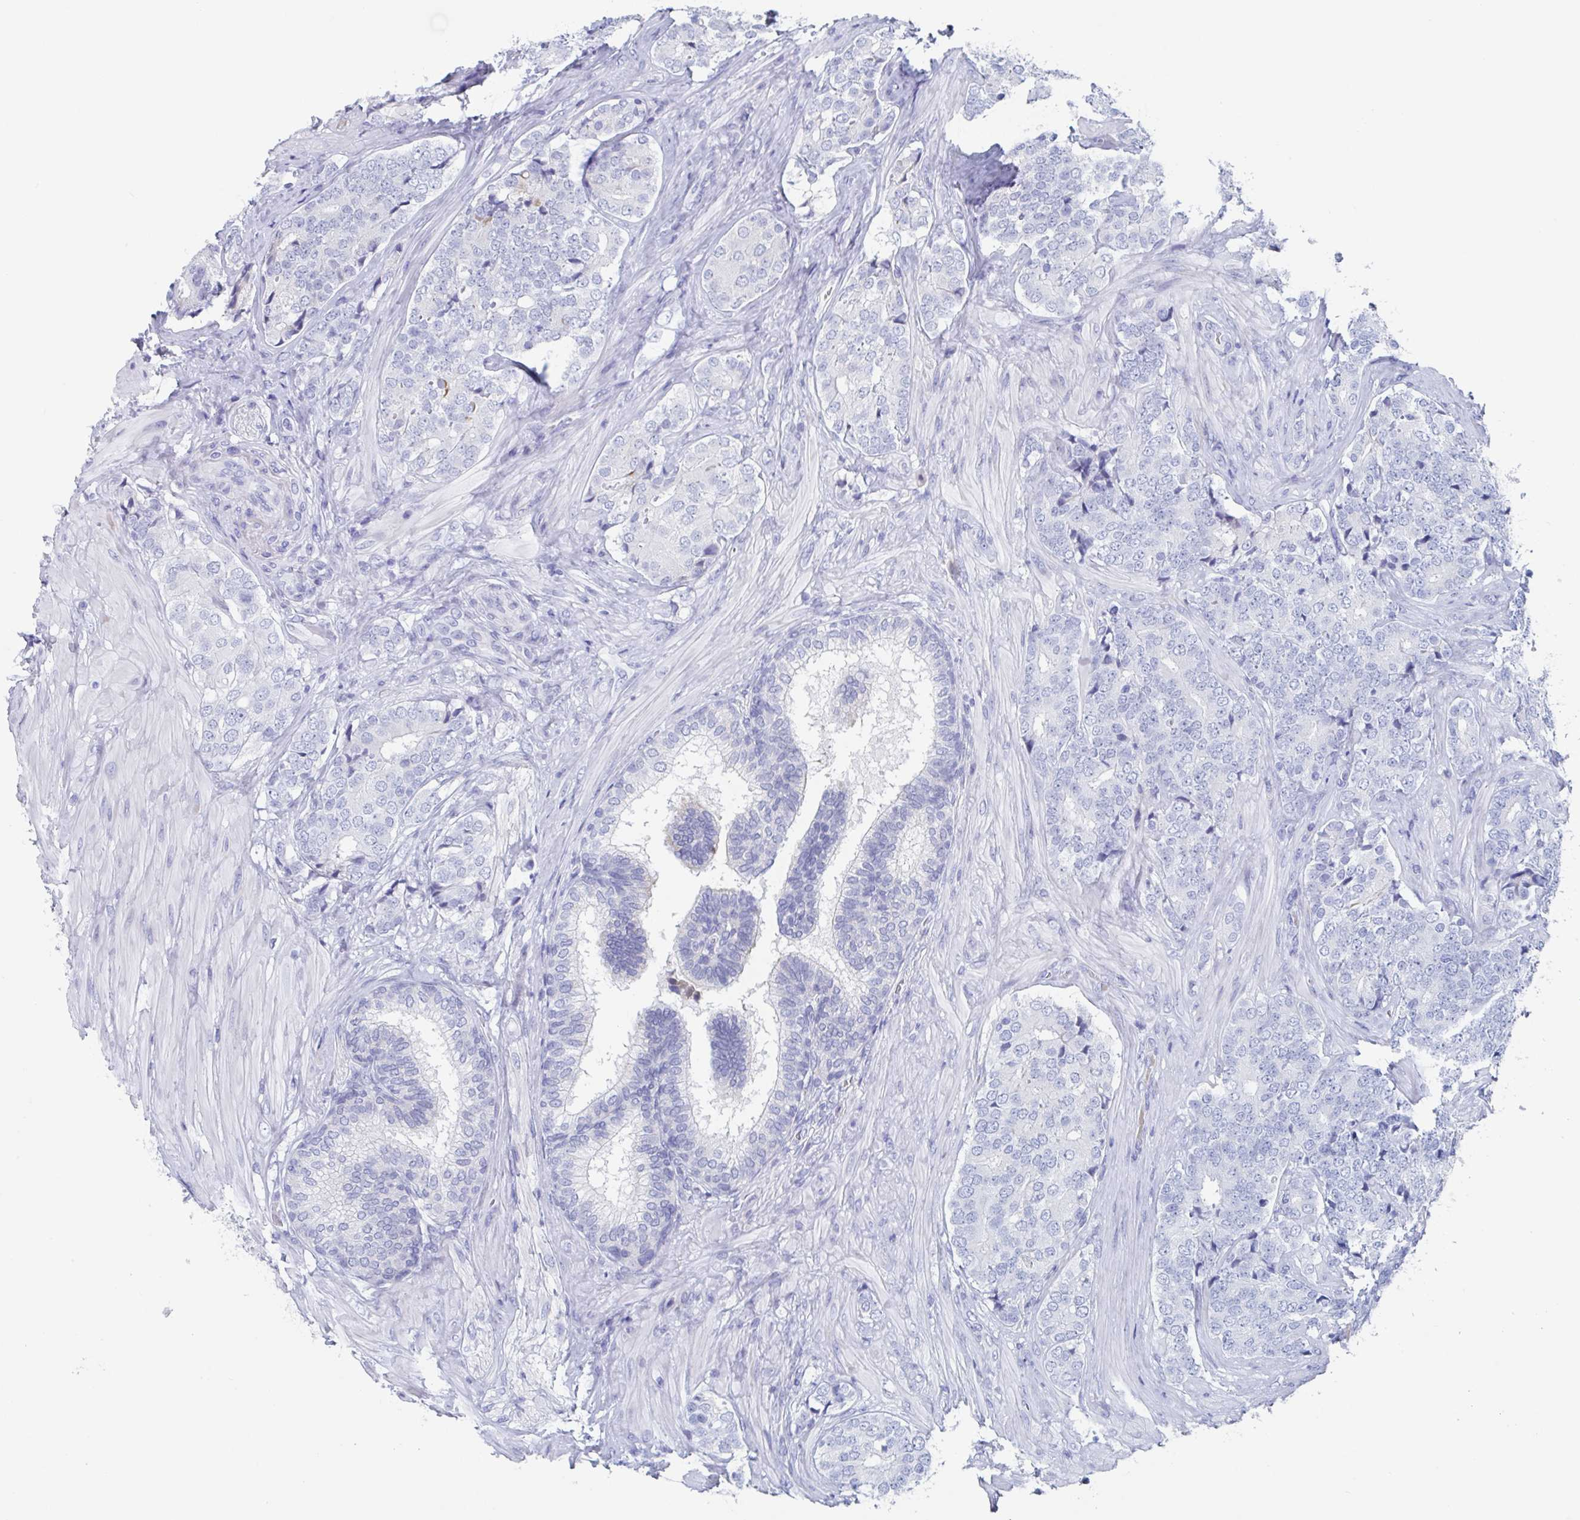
{"staining": {"intensity": "negative", "quantity": "none", "location": "none"}, "tissue": "prostate cancer", "cell_type": "Tumor cells", "image_type": "cancer", "snomed": [{"axis": "morphology", "description": "Adenocarcinoma, High grade"}, {"axis": "topography", "description": "Prostate"}], "caption": "Immunohistochemistry image of neoplastic tissue: human prostate high-grade adenocarcinoma stained with DAB (3,3'-diaminobenzidine) demonstrates no significant protein positivity in tumor cells. (Brightfield microscopy of DAB immunohistochemistry (IHC) at high magnification).", "gene": "NT5C3B", "patient": {"sex": "male", "age": 62}}